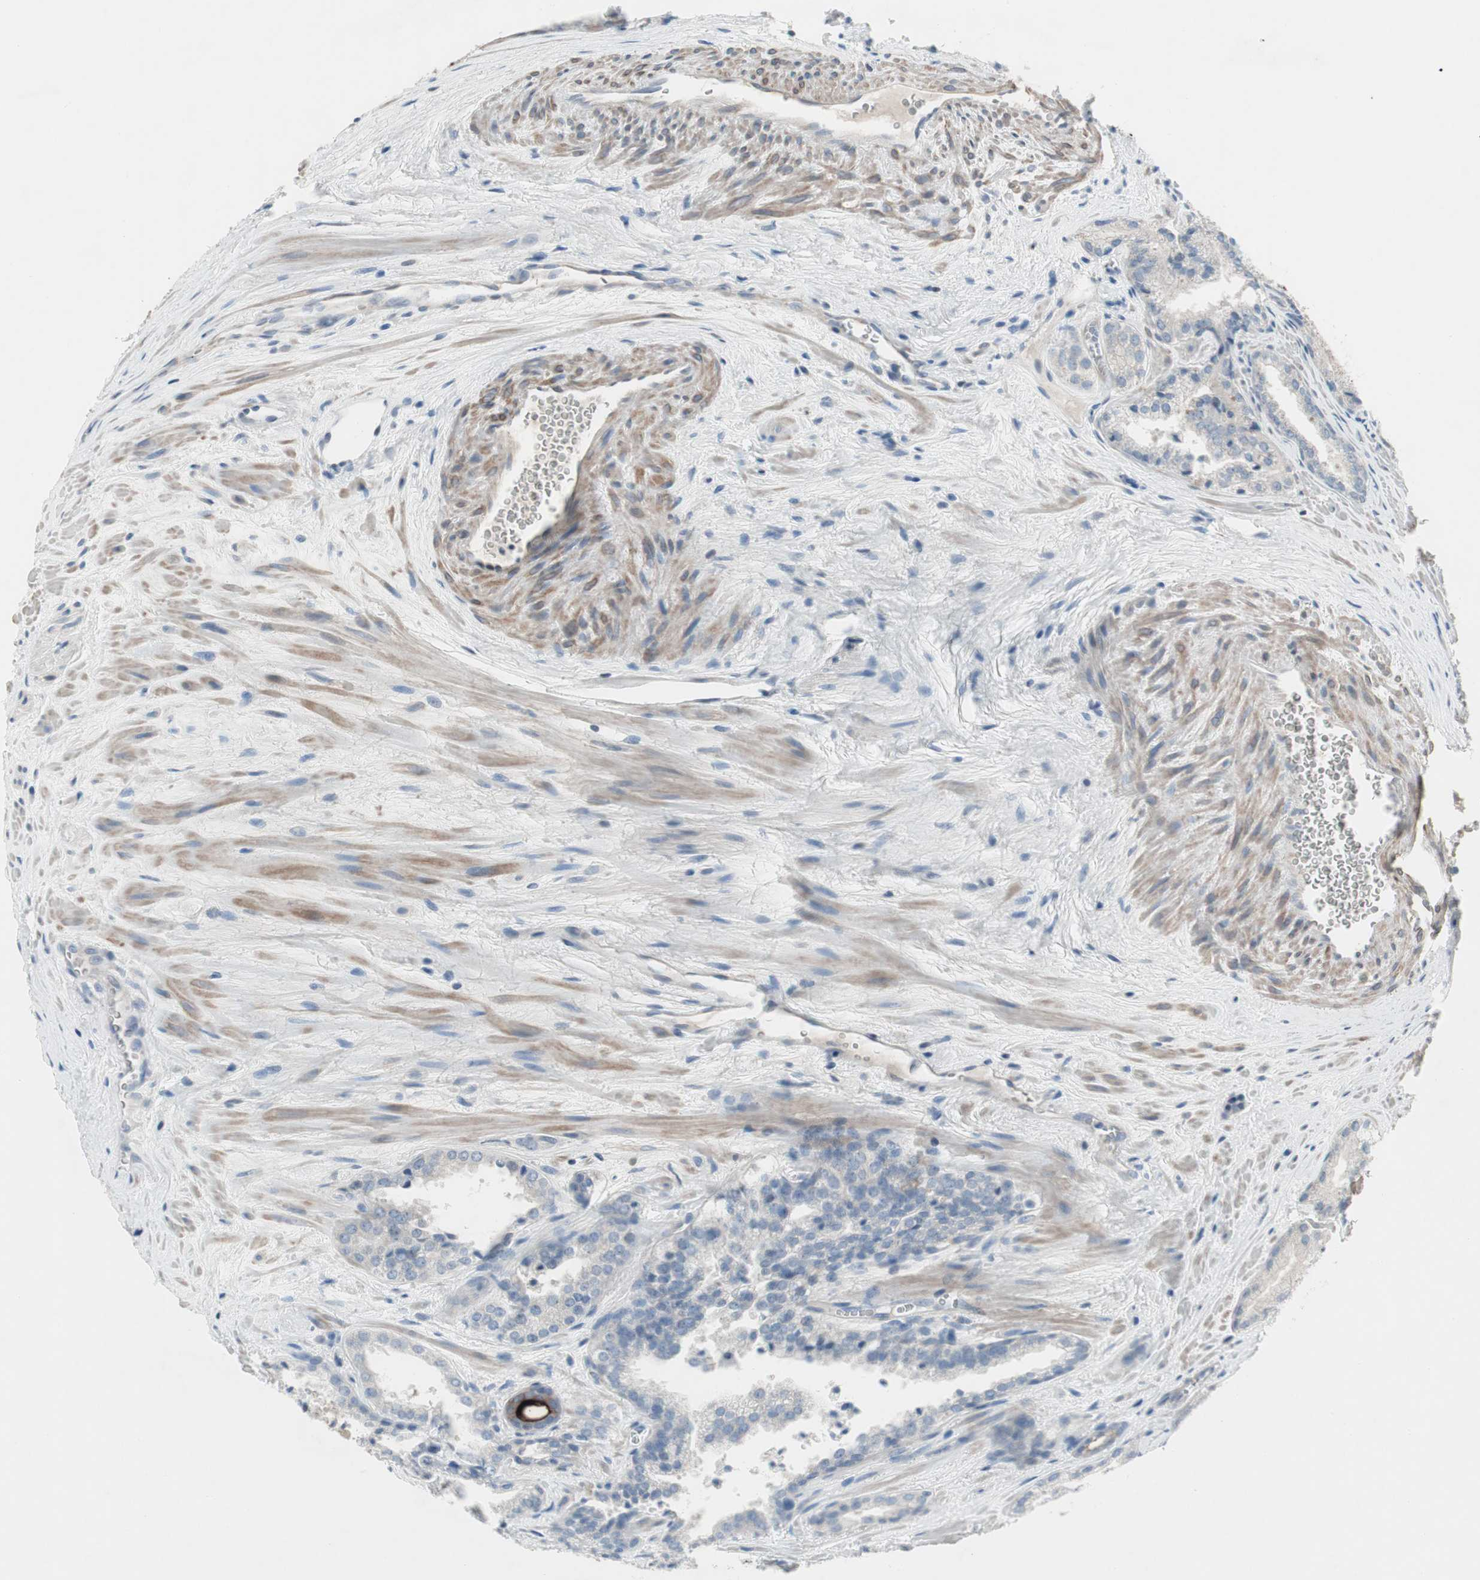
{"staining": {"intensity": "negative", "quantity": "none", "location": "none"}, "tissue": "prostate cancer", "cell_type": "Tumor cells", "image_type": "cancer", "snomed": [{"axis": "morphology", "description": "Adenocarcinoma, Low grade"}, {"axis": "topography", "description": "Prostate"}], "caption": "The immunohistochemistry micrograph has no significant expression in tumor cells of prostate cancer (adenocarcinoma (low-grade)) tissue.", "gene": "PIGR", "patient": {"sex": "male", "age": 60}}